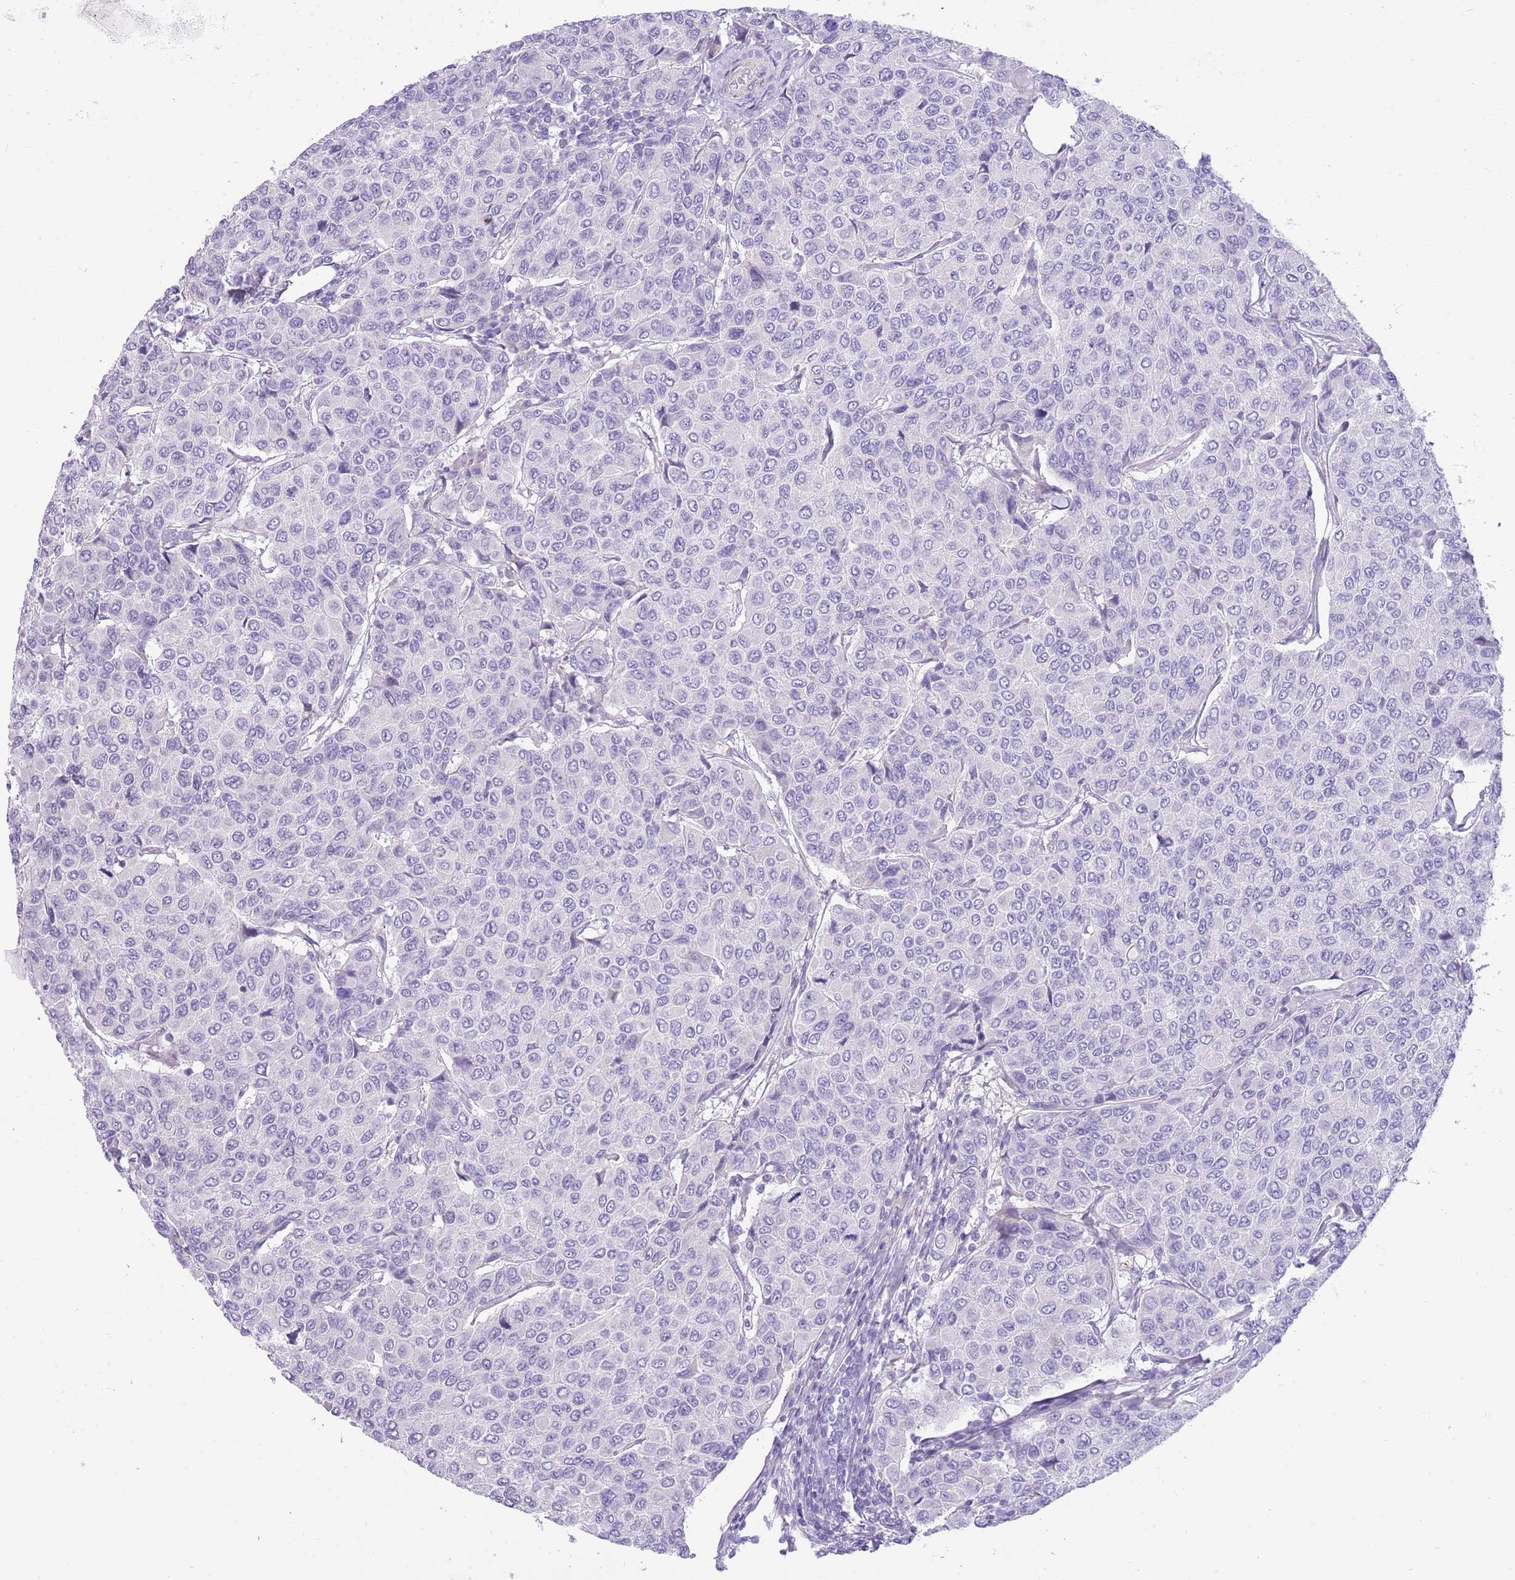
{"staining": {"intensity": "negative", "quantity": "none", "location": "none"}, "tissue": "breast cancer", "cell_type": "Tumor cells", "image_type": "cancer", "snomed": [{"axis": "morphology", "description": "Duct carcinoma"}, {"axis": "topography", "description": "Breast"}], "caption": "This photomicrograph is of breast cancer (invasive ductal carcinoma) stained with IHC to label a protein in brown with the nuclei are counter-stained blue. There is no expression in tumor cells.", "gene": "ZC4H2", "patient": {"sex": "female", "age": 55}}